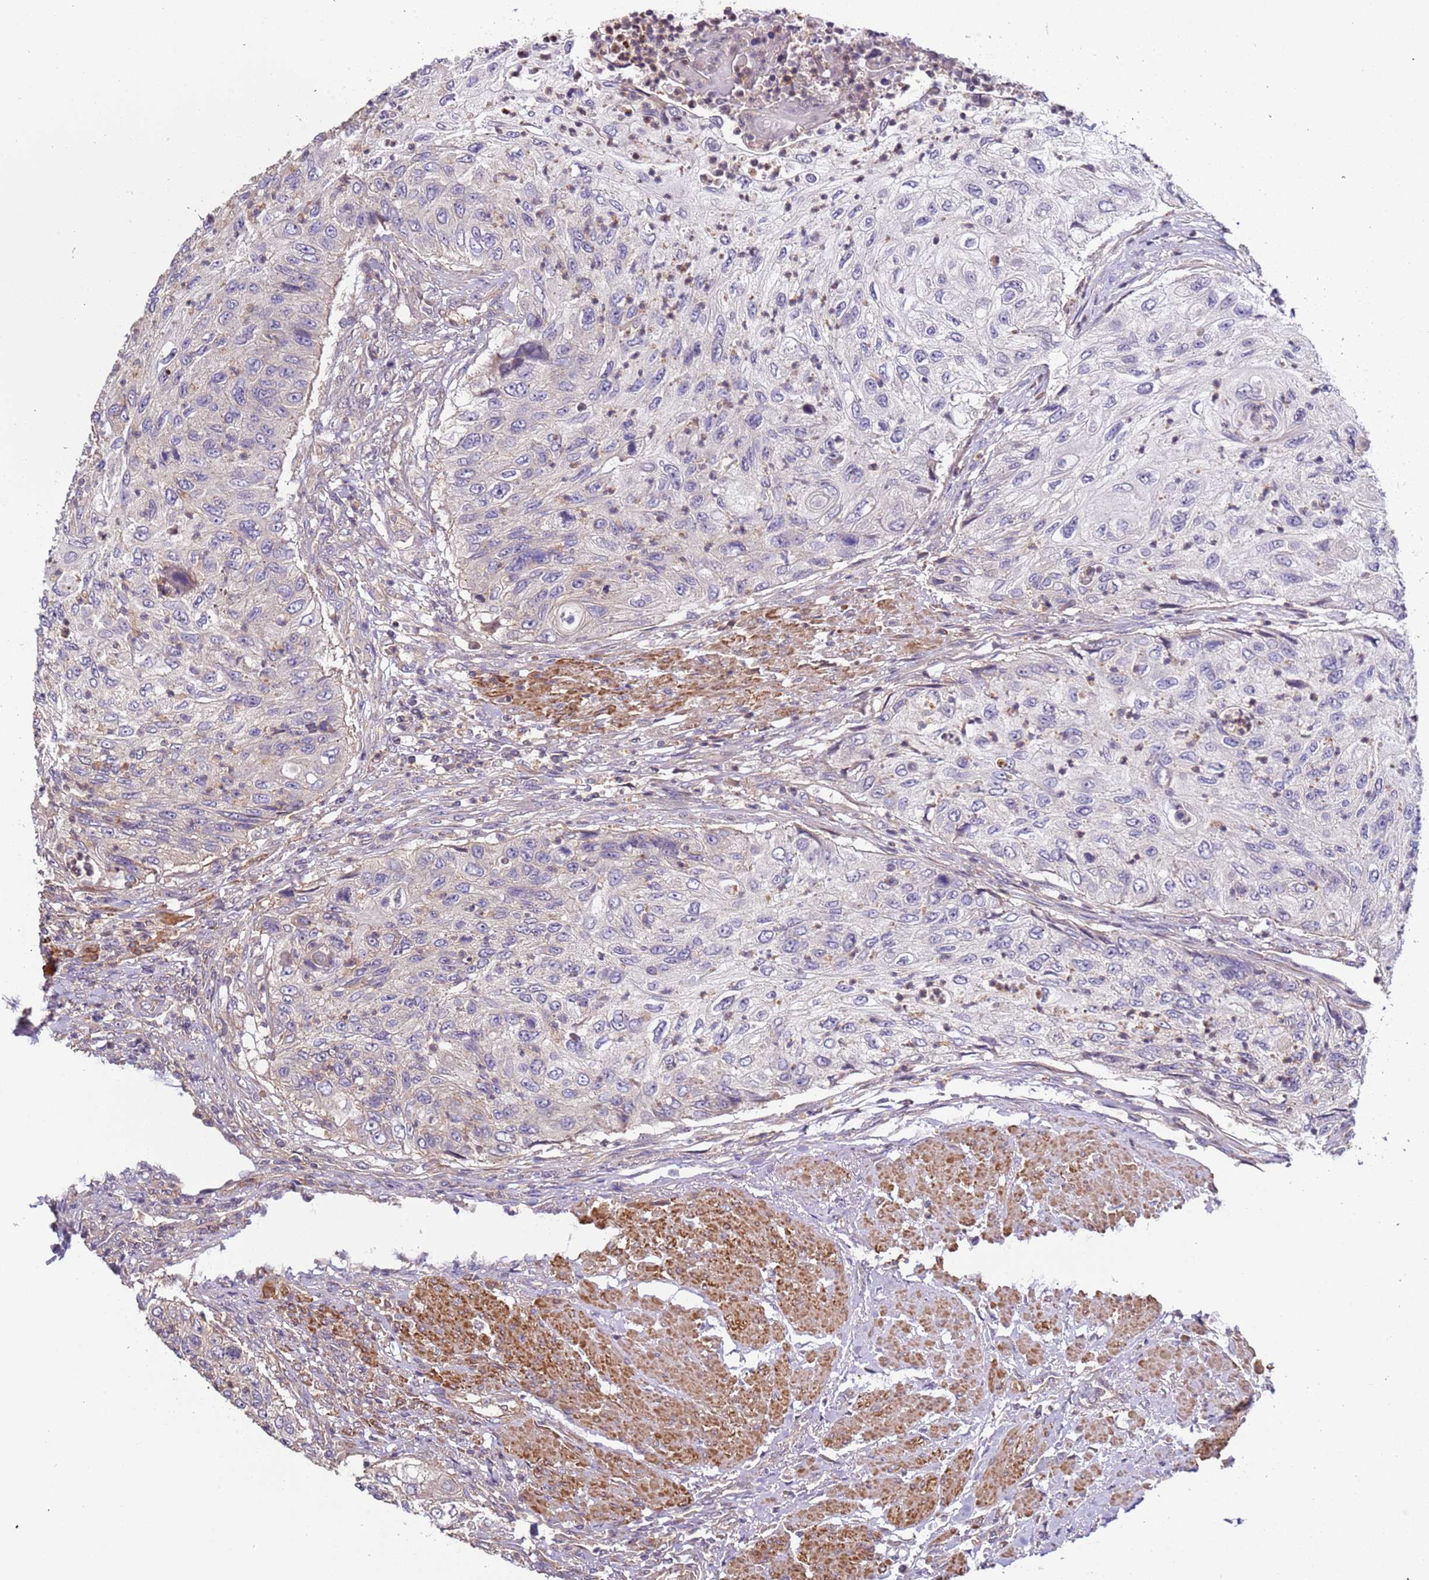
{"staining": {"intensity": "negative", "quantity": "none", "location": "none"}, "tissue": "urothelial cancer", "cell_type": "Tumor cells", "image_type": "cancer", "snomed": [{"axis": "morphology", "description": "Urothelial carcinoma, High grade"}, {"axis": "topography", "description": "Urinary bladder"}], "caption": "The micrograph reveals no staining of tumor cells in high-grade urothelial carcinoma.", "gene": "LAMB4", "patient": {"sex": "female", "age": 60}}